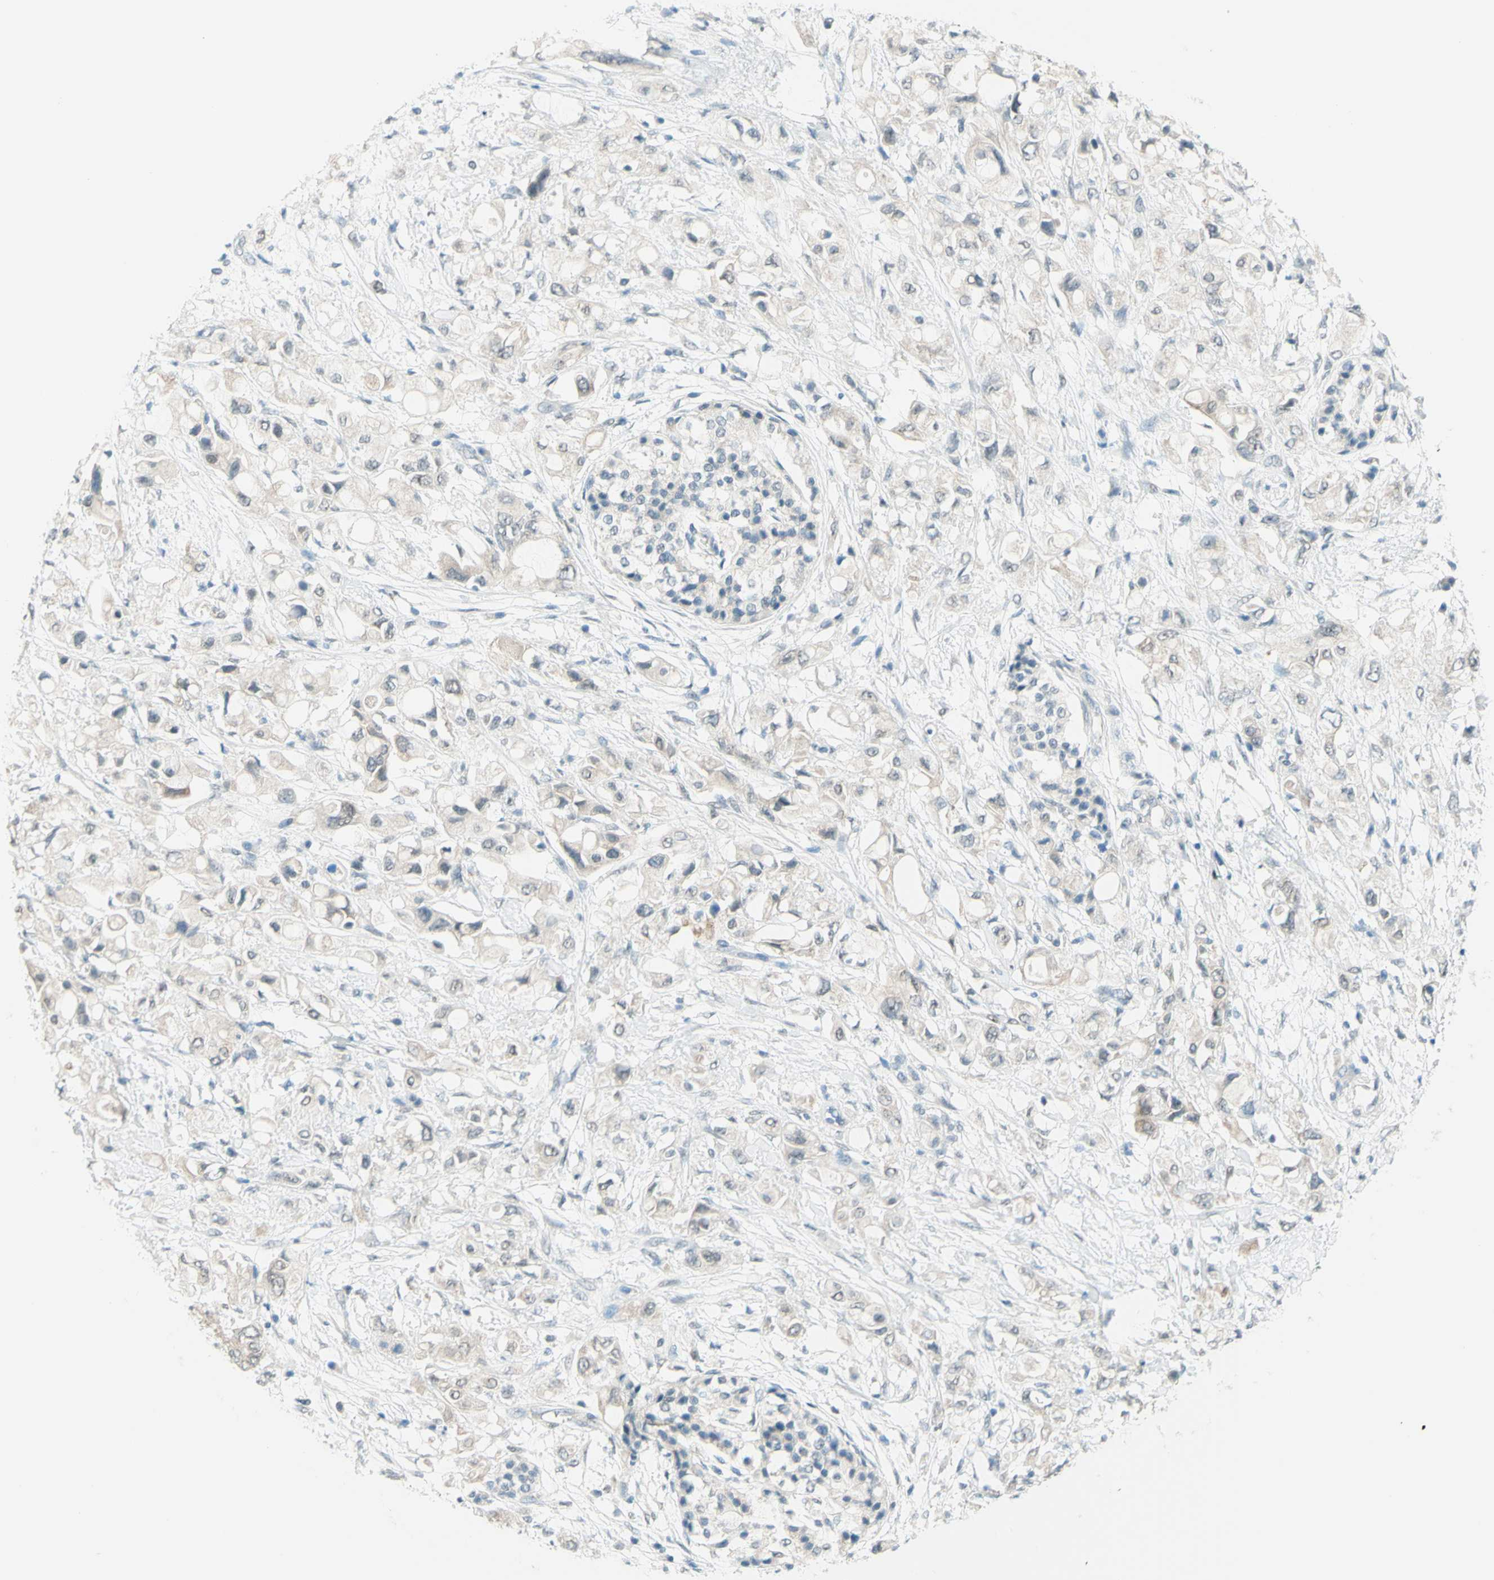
{"staining": {"intensity": "weak", "quantity": "<25%", "location": "cytoplasmic/membranous"}, "tissue": "pancreatic cancer", "cell_type": "Tumor cells", "image_type": "cancer", "snomed": [{"axis": "morphology", "description": "Adenocarcinoma, NOS"}, {"axis": "topography", "description": "Pancreas"}], "caption": "DAB (3,3'-diaminobenzidine) immunohistochemical staining of pancreatic cancer exhibits no significant staining in tumor cells. (DAB IHC with hematoxylin counter stain).", "gene": "JPH1", "patient": {"sex": "female", "age": 56}}